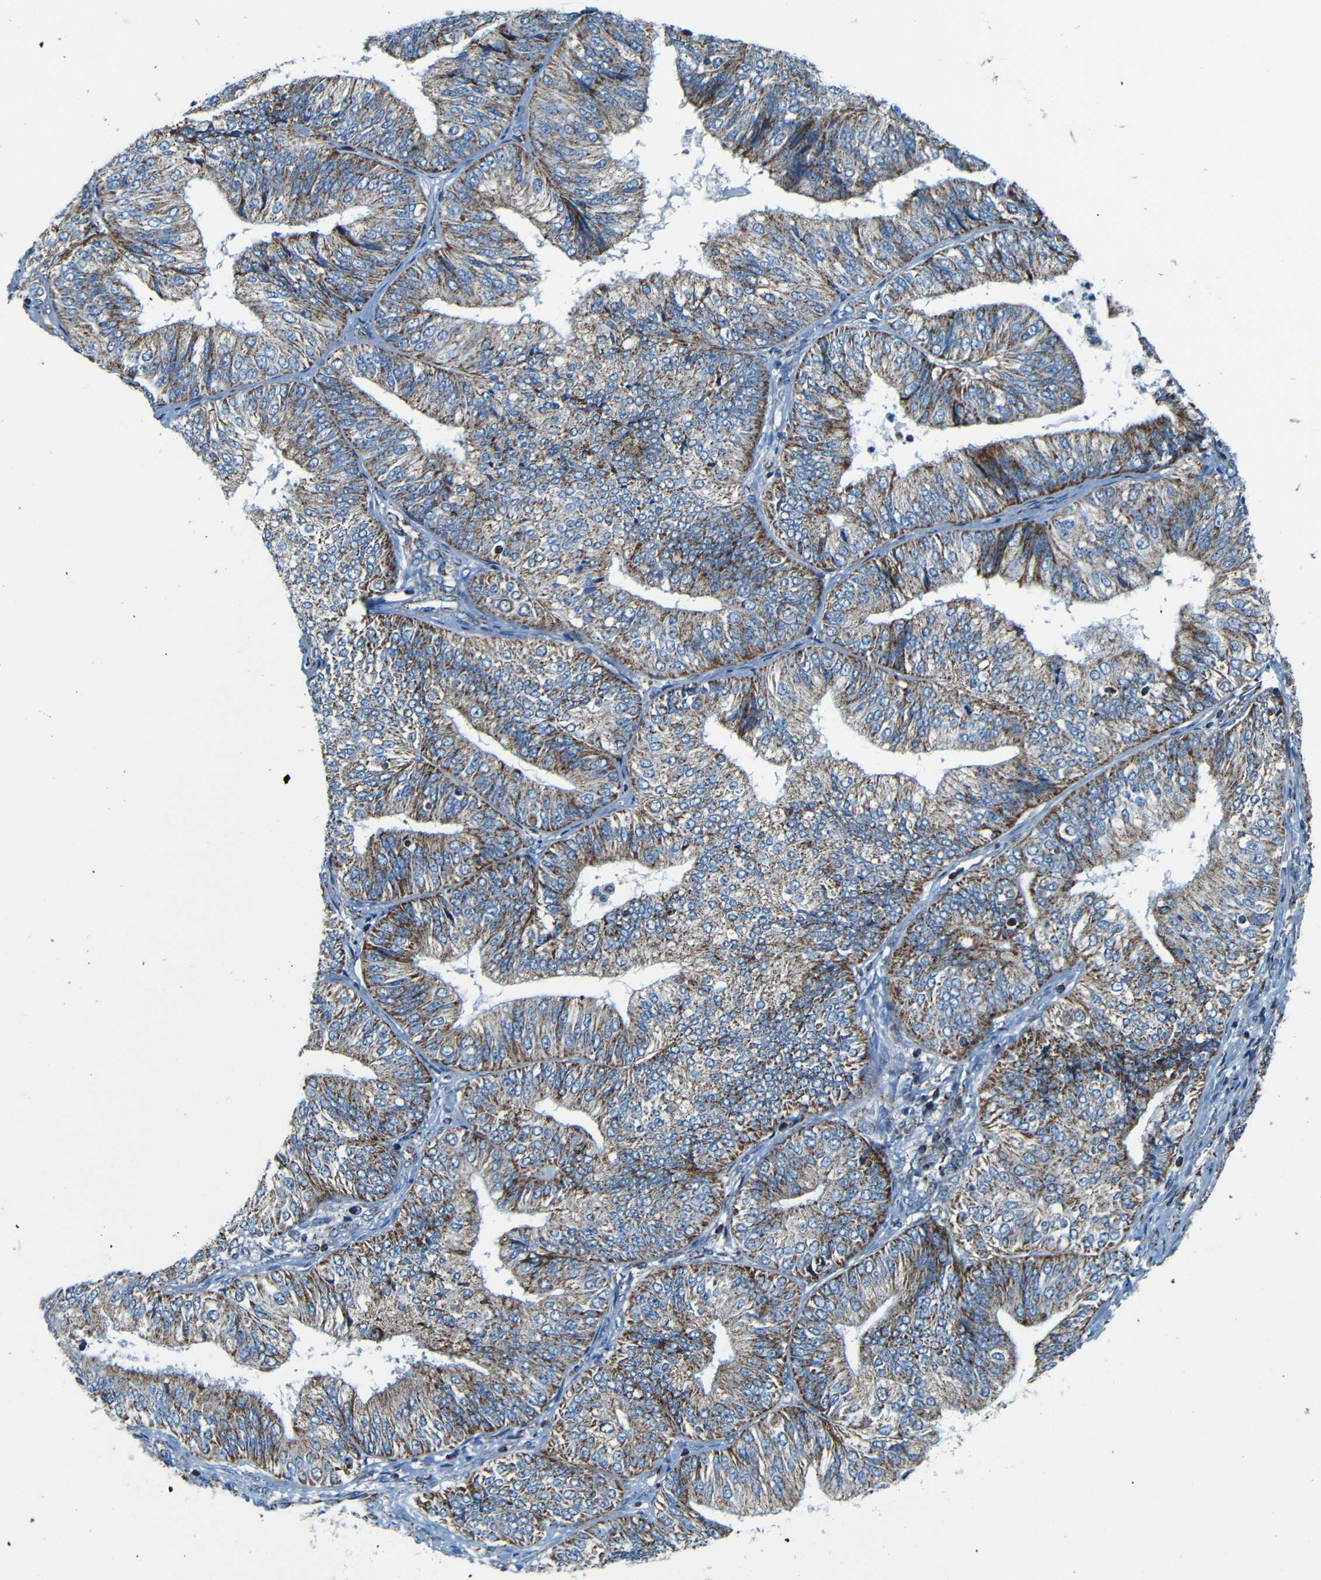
{"staining": {"intensity": "moderate", "quantity": ">75%", "location": "cytoplasmic/membranous"}, "tissue": "endometrial cancer", "cell_type": "Tumor cells", "image_type": "cancer", "snomed": [{"axis": "morphology", "description": "Adenocarcinoma, NOS"}, {"axis": "topography", "description": "Endometrium"}], "caption": "Immunohistochemical staining of endometrial adenocarcinoma demonstrates medium levels of moderate cytoplasmic/membranous protein positivity in approximately >75% of tumor cells.", "gene": "WSCD2", "patient": {"sex": "female", "age": 58}}